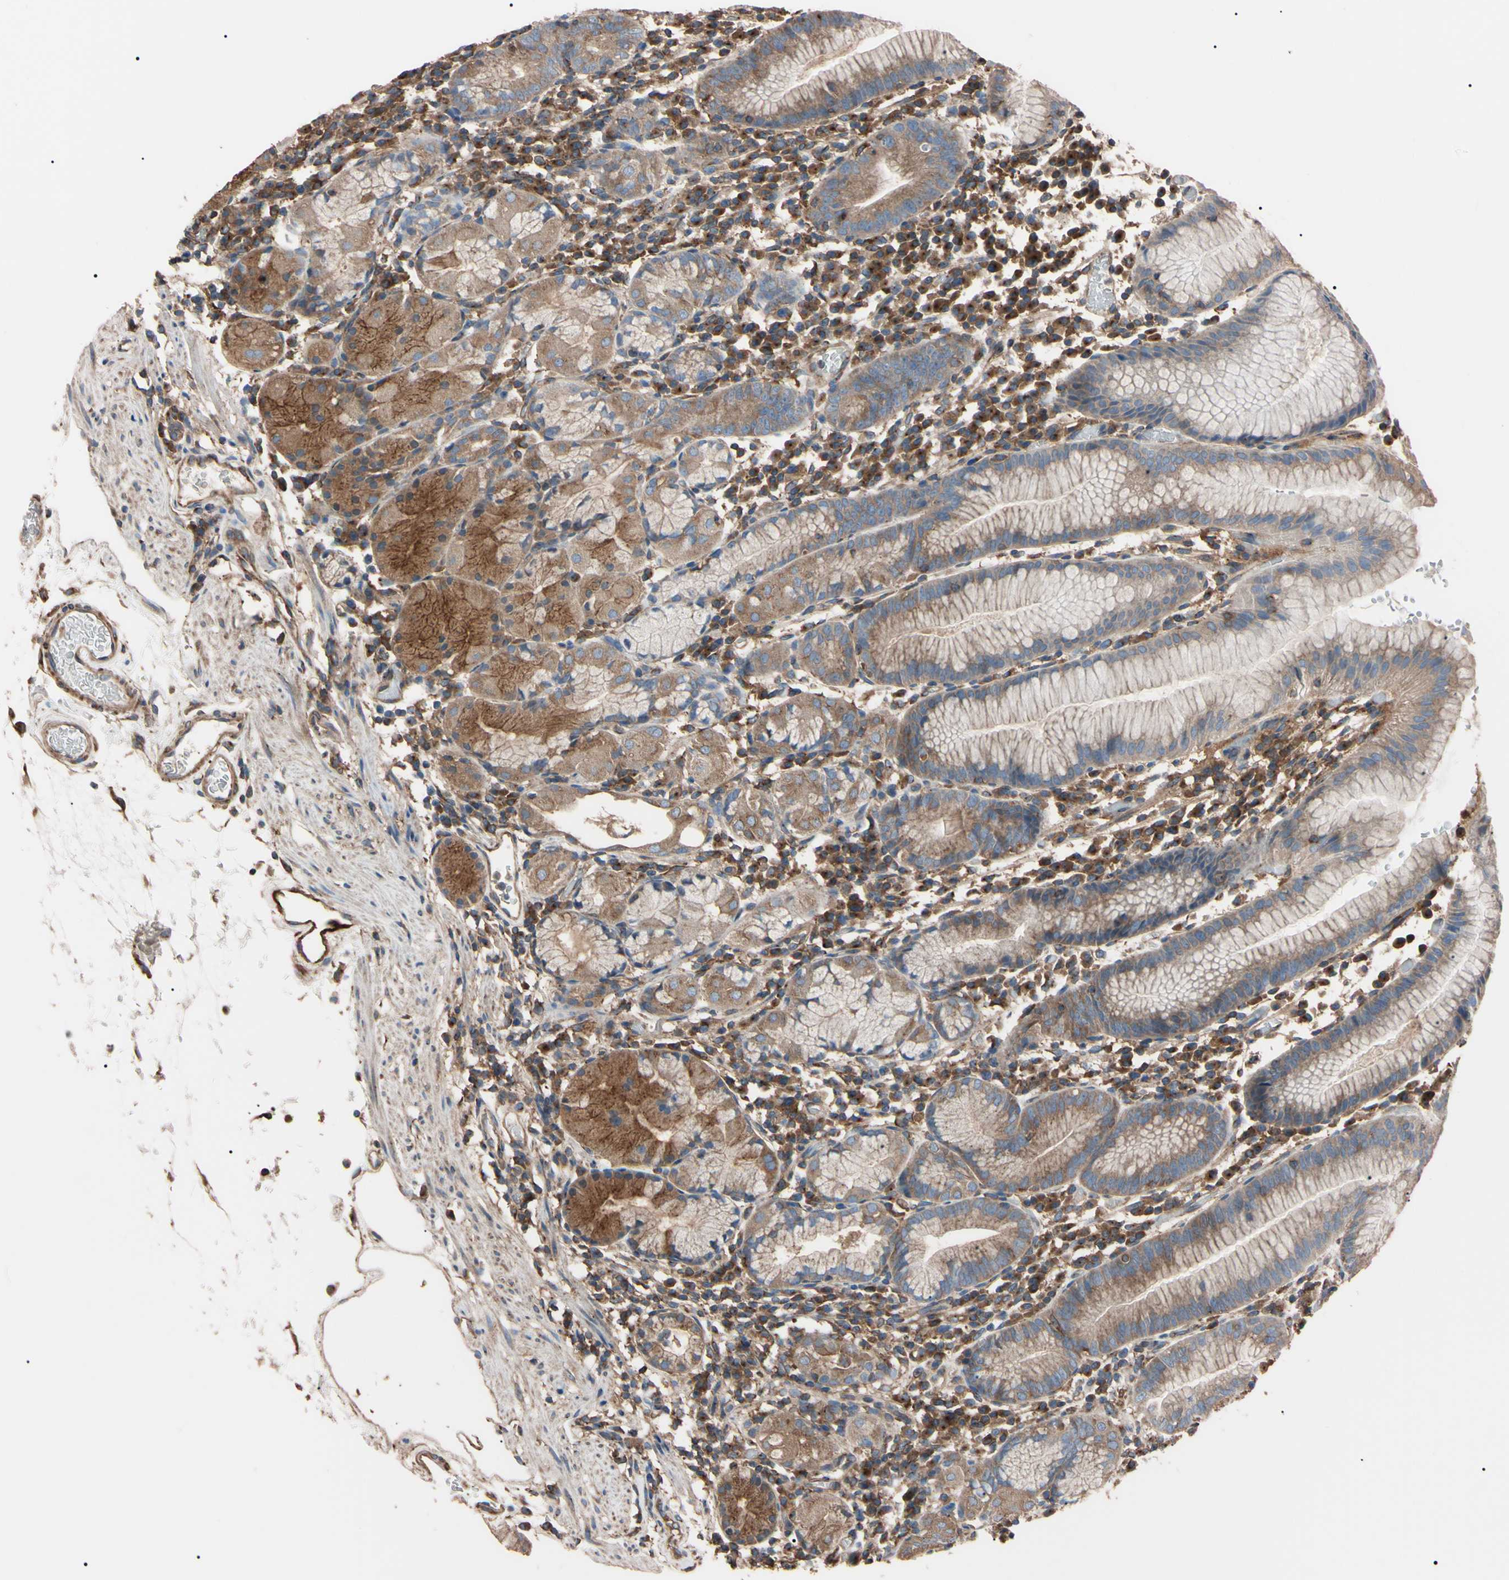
{"staining": {"intensity": "moderate", "quantity": "<25%", "location": "cytoplasmic/membranous"}, "tissue": "stomach", "cell_type": "Glandular cells", "image_type": "normal", "snomed": [{"axis": "morphology", "description": "Normal tissue, NOS"}, {"axis": "topography", "description": "Stomach"}, {"axis": "topography", "description": "Stomach, lower"}], "caption": "A brown stain labels moderate cytoplasmic/membranous expression of a protein in glandular cells of benign human stomach. Using DAB (brown) and hematoxylin (blue) stains, captured at high magnification using brightfield microscopy.", "gene": "PRKACA", "patient": {"sex": "female", "age": 75}}